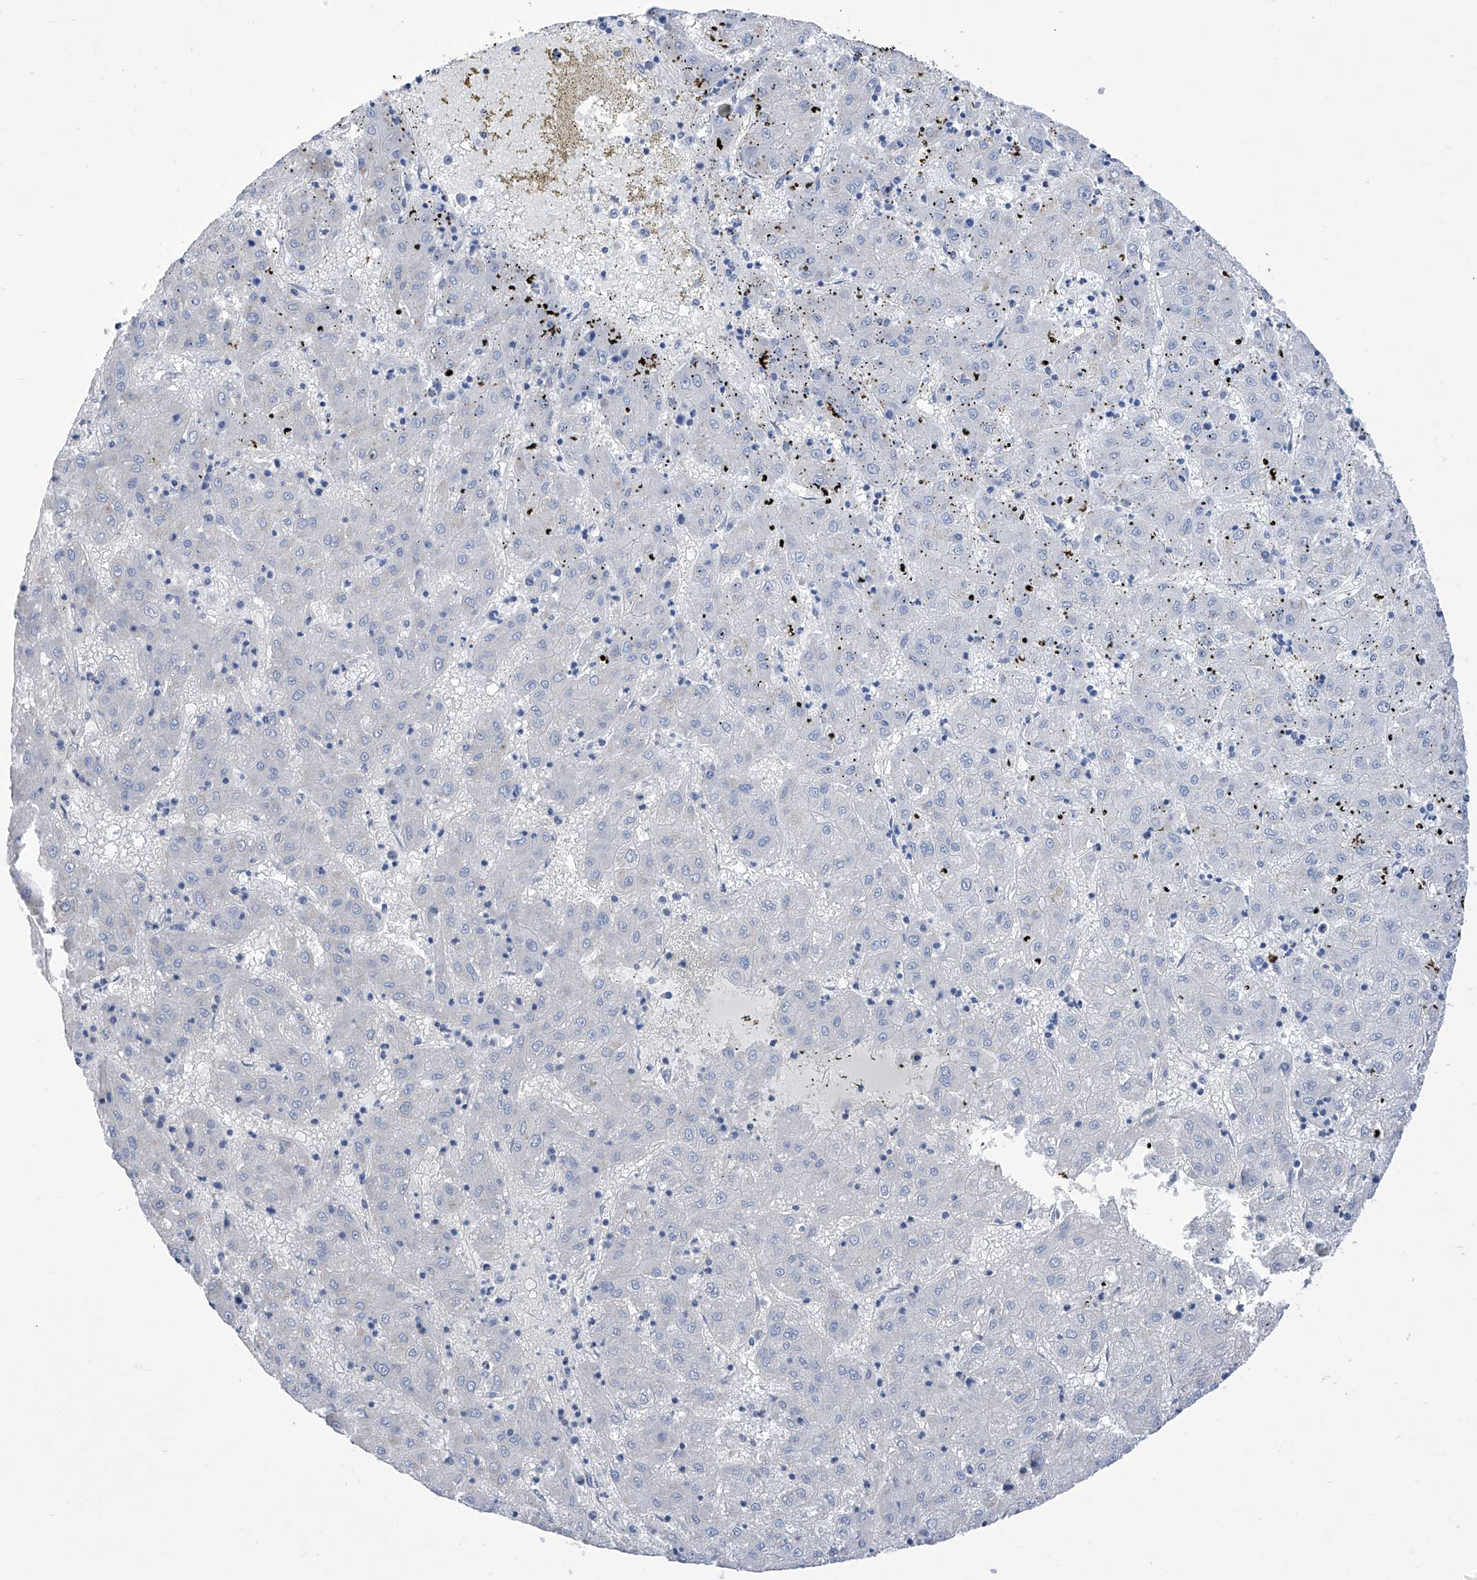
{"staining": {"intensity": "negative", "quantity": "none", "location": "none"}, "tissue": "liver cancer", "cell_type": "Tumor cells", "image_type": "cancer", "snomed": [{"axis": "morphology", "description": "Carcinoma, Hepatocellular, NOS"}, {"axis": "topography", "description": "Liver"}], "caption": "Image shows no protein expression in tumor cells of liver cancer tissue. Nuclei are stained in blue.", "gene": "SMS", "patient": {"sex": "male", "age": 72}}